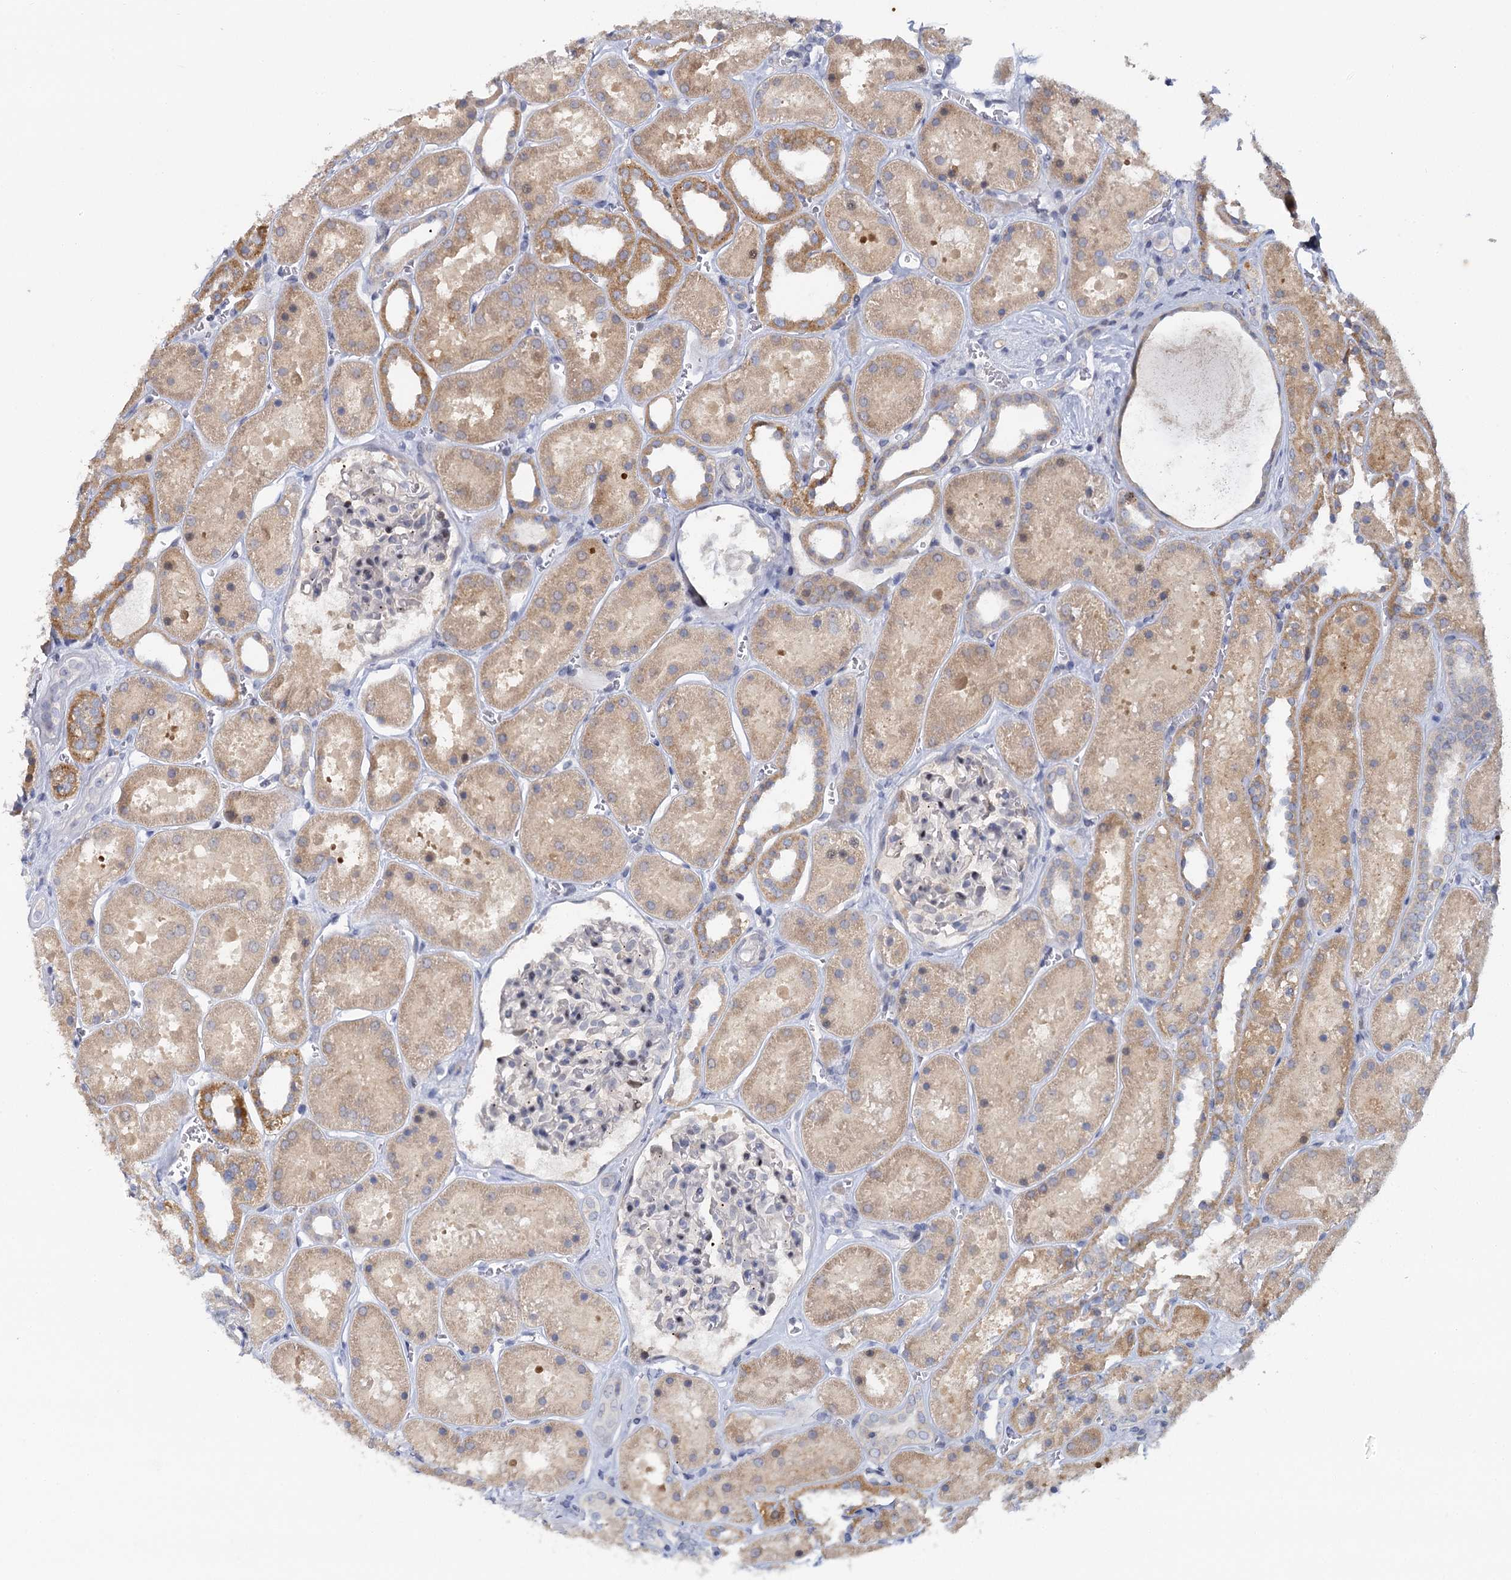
{"staining": {"intensity": "weak", "quantity": "<25%", "location": "nuclear"}, "tissue": "kidney", "cell_type": "Cells in glomeruli", "image_type": "normal", "snomed": [{"axis": "morphology", "description": "Normal tissue, NOS"}, {"axis": "topography", "description": "Kidney"}], "caption": "This is a histopathology image of IHC staining of unremarkable kidney, which shows no staining in cells in glomeruli. (DAB (3,3'-diaminobenzidine) immunohistochemistry, high magnification).", "gene": "ACRBP", "patient": {"sex": "female", "age": 41}}